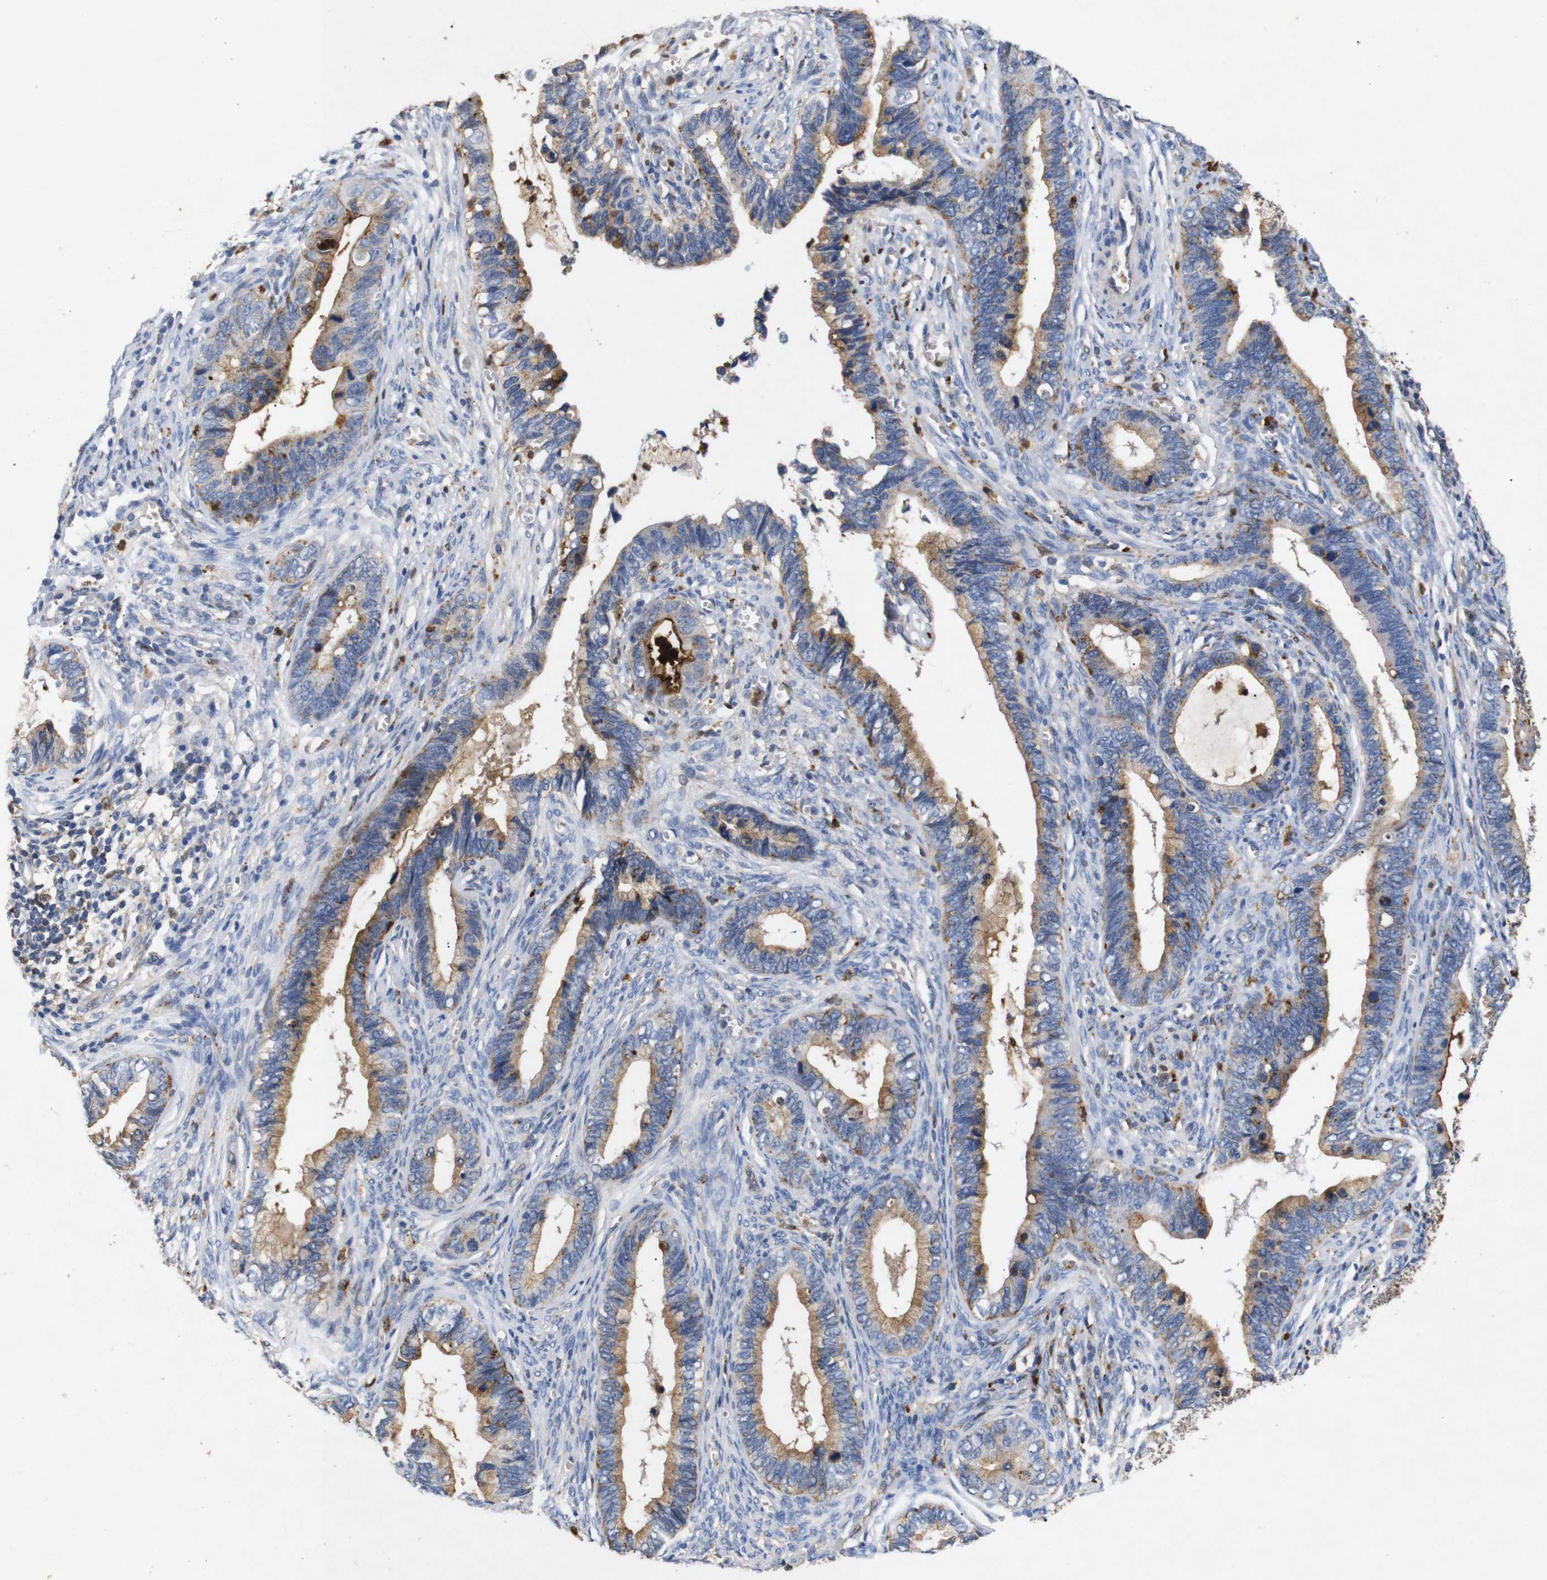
{"staining": {"intensity": "moderate", "quantity": ">75%", "location": "cytoplasmic/membranous"}, "tissue": "cervical cancer", "cell_type": "Tumor cells", "image_type": "cancer", "snomed": [{"axis": "morphology", "description": "Adenocarcinoma, NOS"}, {"axis": "topography", "description": "Cervix"}], "caption": "Moderate cytoplasmic/membranous expression is appreciated in about >75% of tumor cells in adenocarcinoma (cervical).", "gene": "SDCBP", "patient": {"sex": "female", "age": 44}}